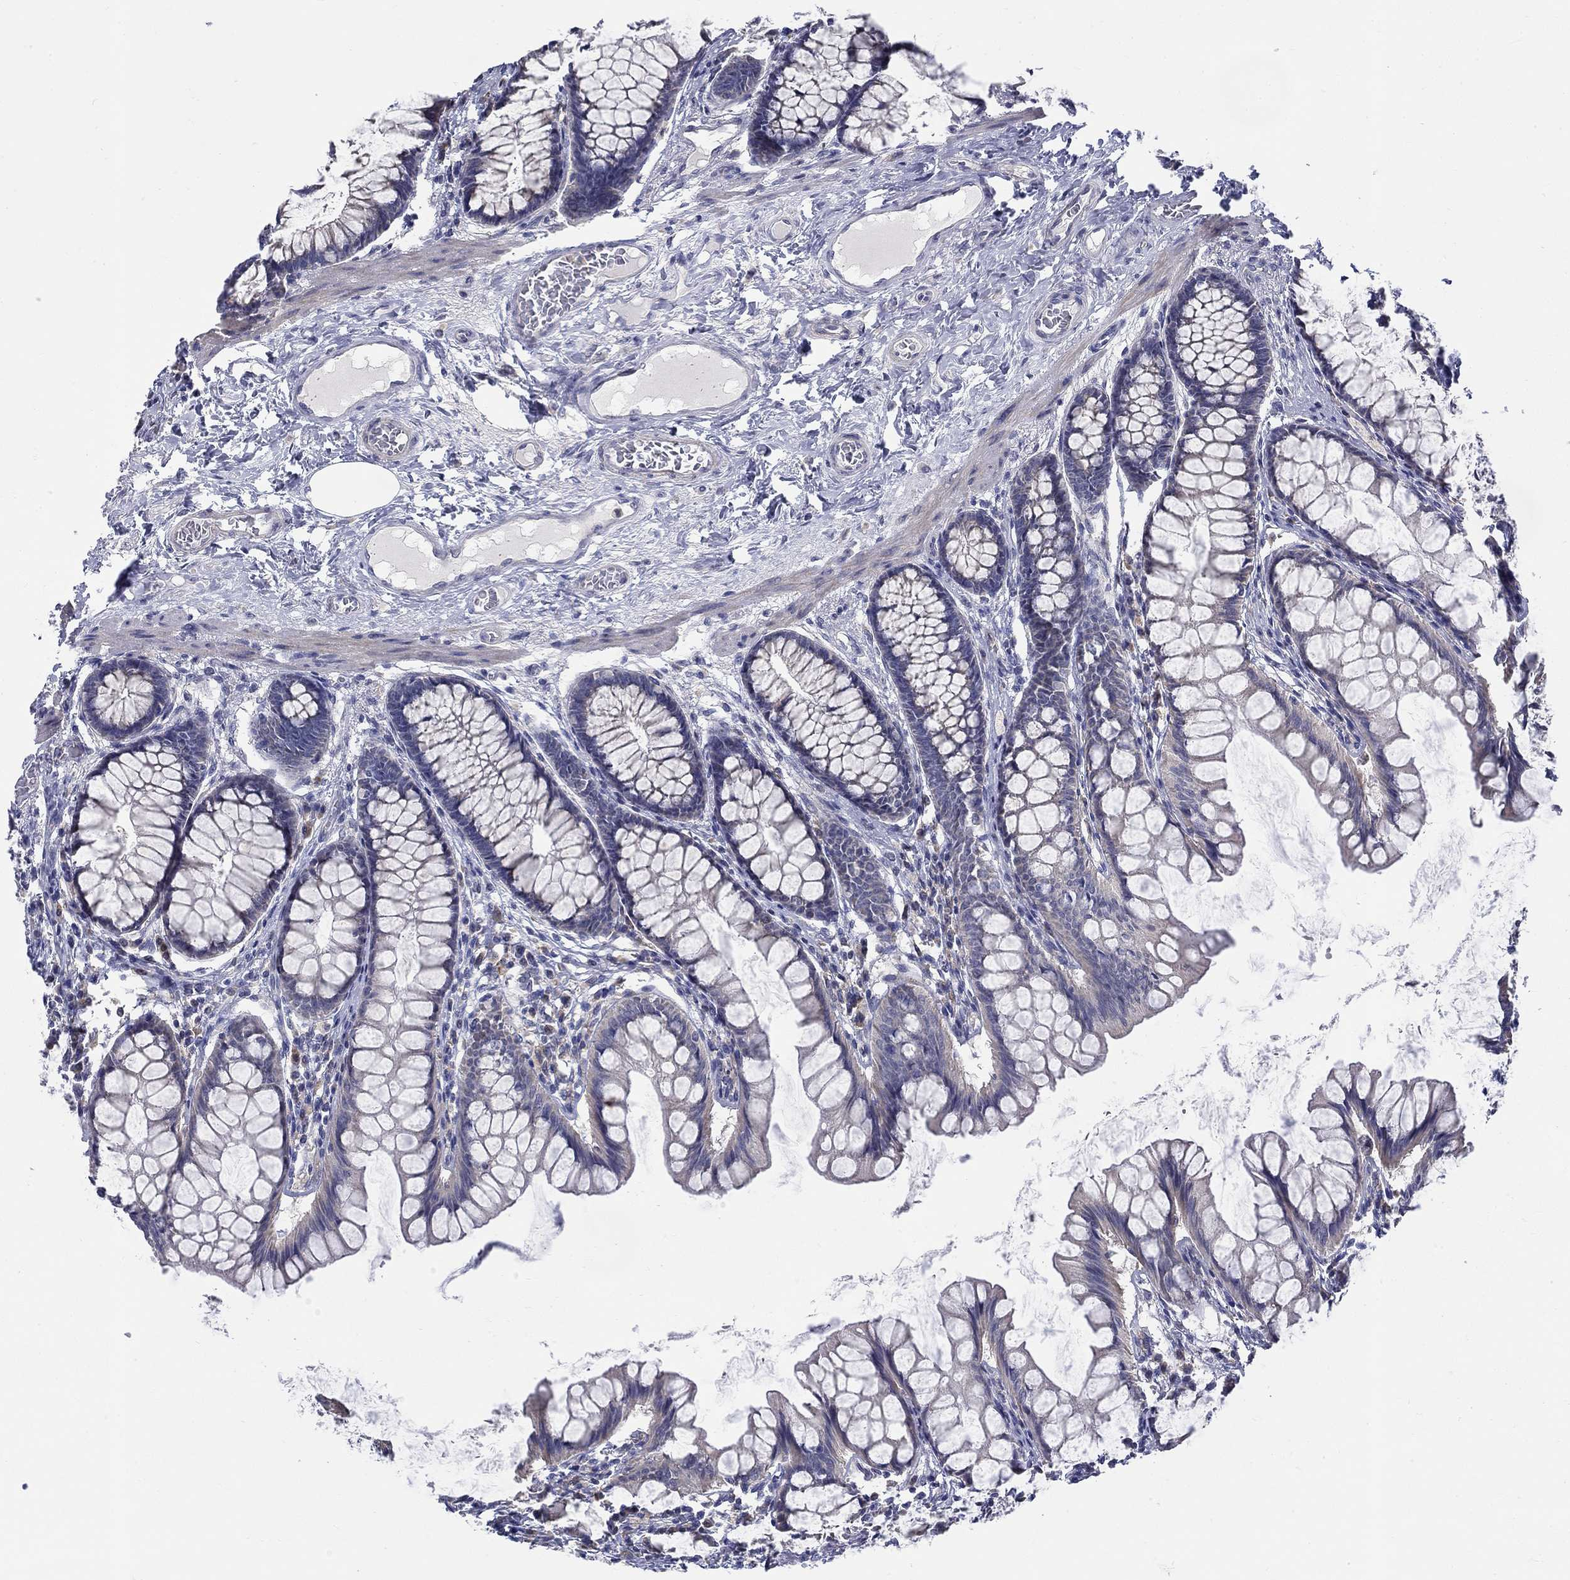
{"staining": {"intensity": "negative", "quantity": "none", "location": "none"}, "tissue": "colon", "cell_type": "Endothelial cells", "image_type": "normal", "snomed": [{"axis": "morphology", "description": "Normal tissue, NOS"}, {"axis": "topography", "description": "Colon"}], "caption": "IHC of benign colon shows no expression in endothelial cells. (DAB (3,3'-diaminobenzidine) immunohistochemistry (IHC) visualized using brightfield microscopy, high magnification).", "gene": "ABCA4", "patient": {"sex": "female", "age": 65}}